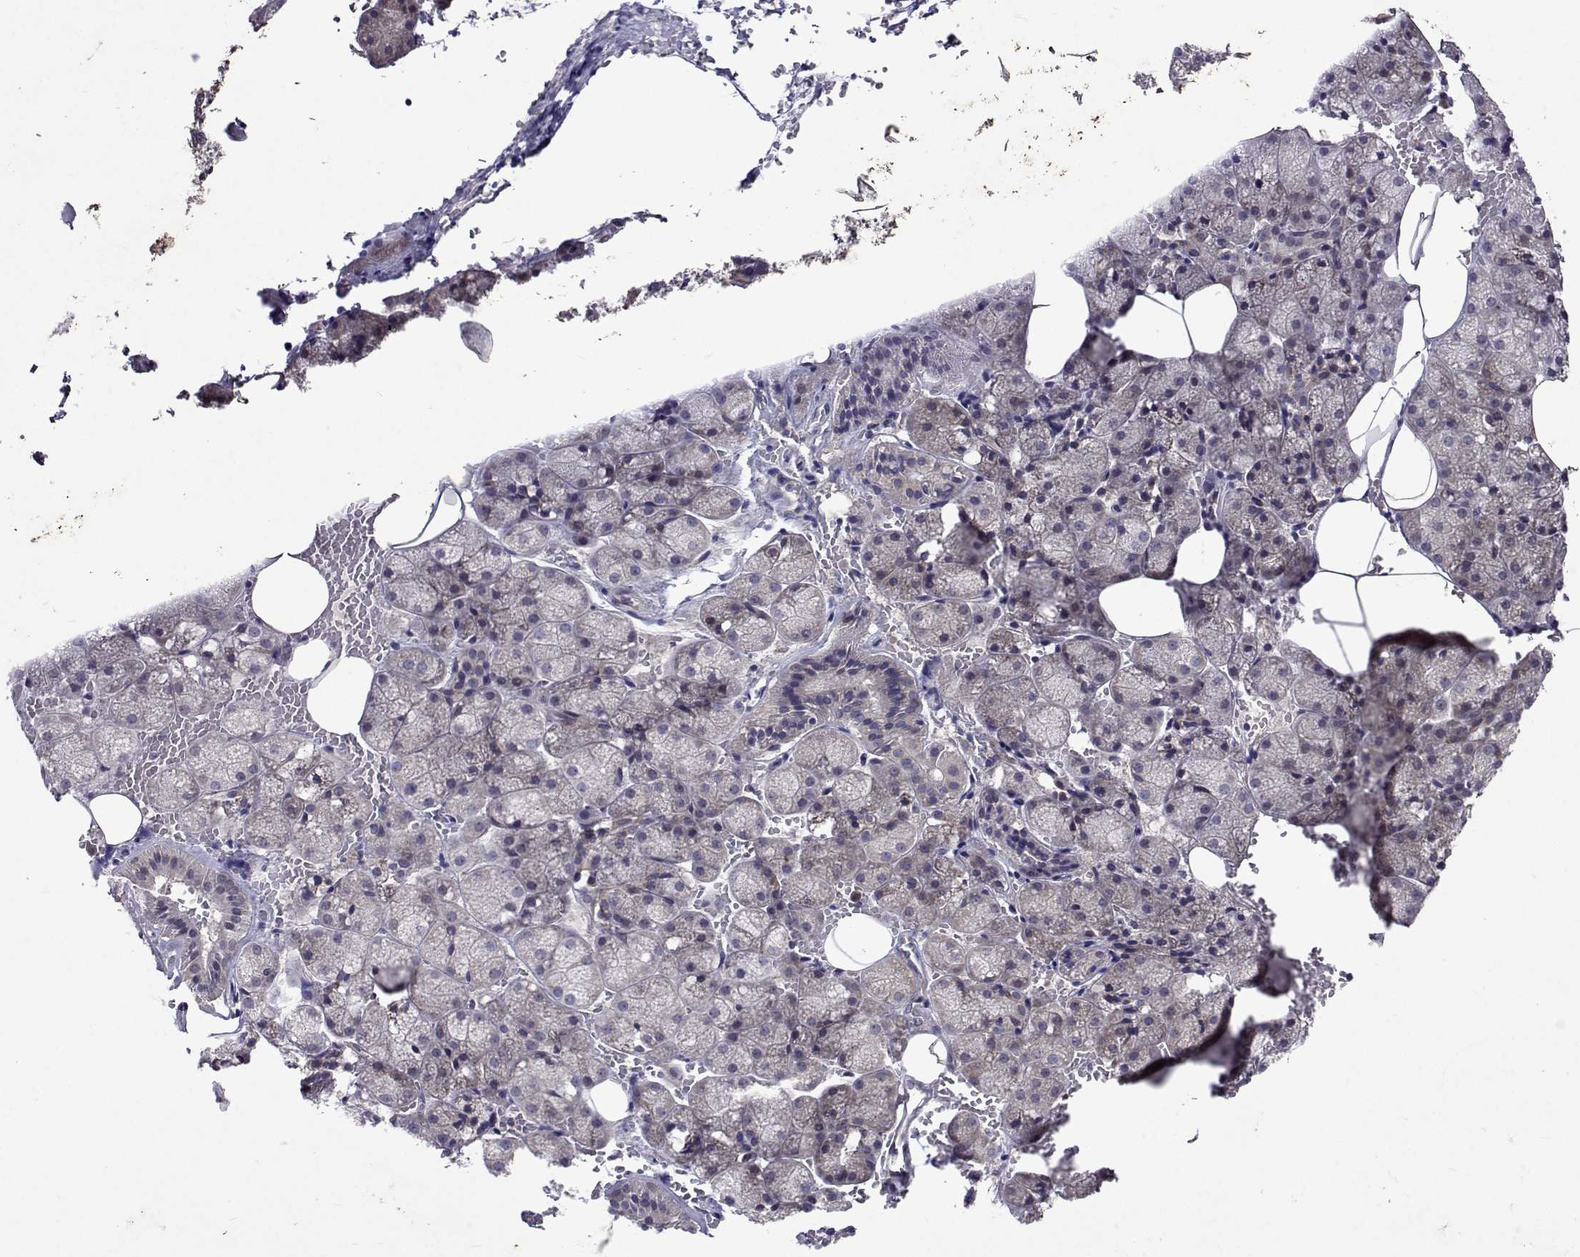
{"staining": {"intensity": "negative", "quantity": "none", "location": "none"}, "tissue": "salivary gland", "cell_type": "Glandular cells", "image_type": "normal", "snomed": [{"axis": "morphology", "description": "Normal tissue, NOS"}, {"axis": "topography", "description": "Salivary gland"}, {"axis": "topography", "description": "Peripheral nerve tissue"}], "caption": "Salivary gland stained for a protein using immunohistochemistry demonstrates no expression glandular cells.", "gene": "TARBP2", "patient": {"sex": "male", "age": 38}}